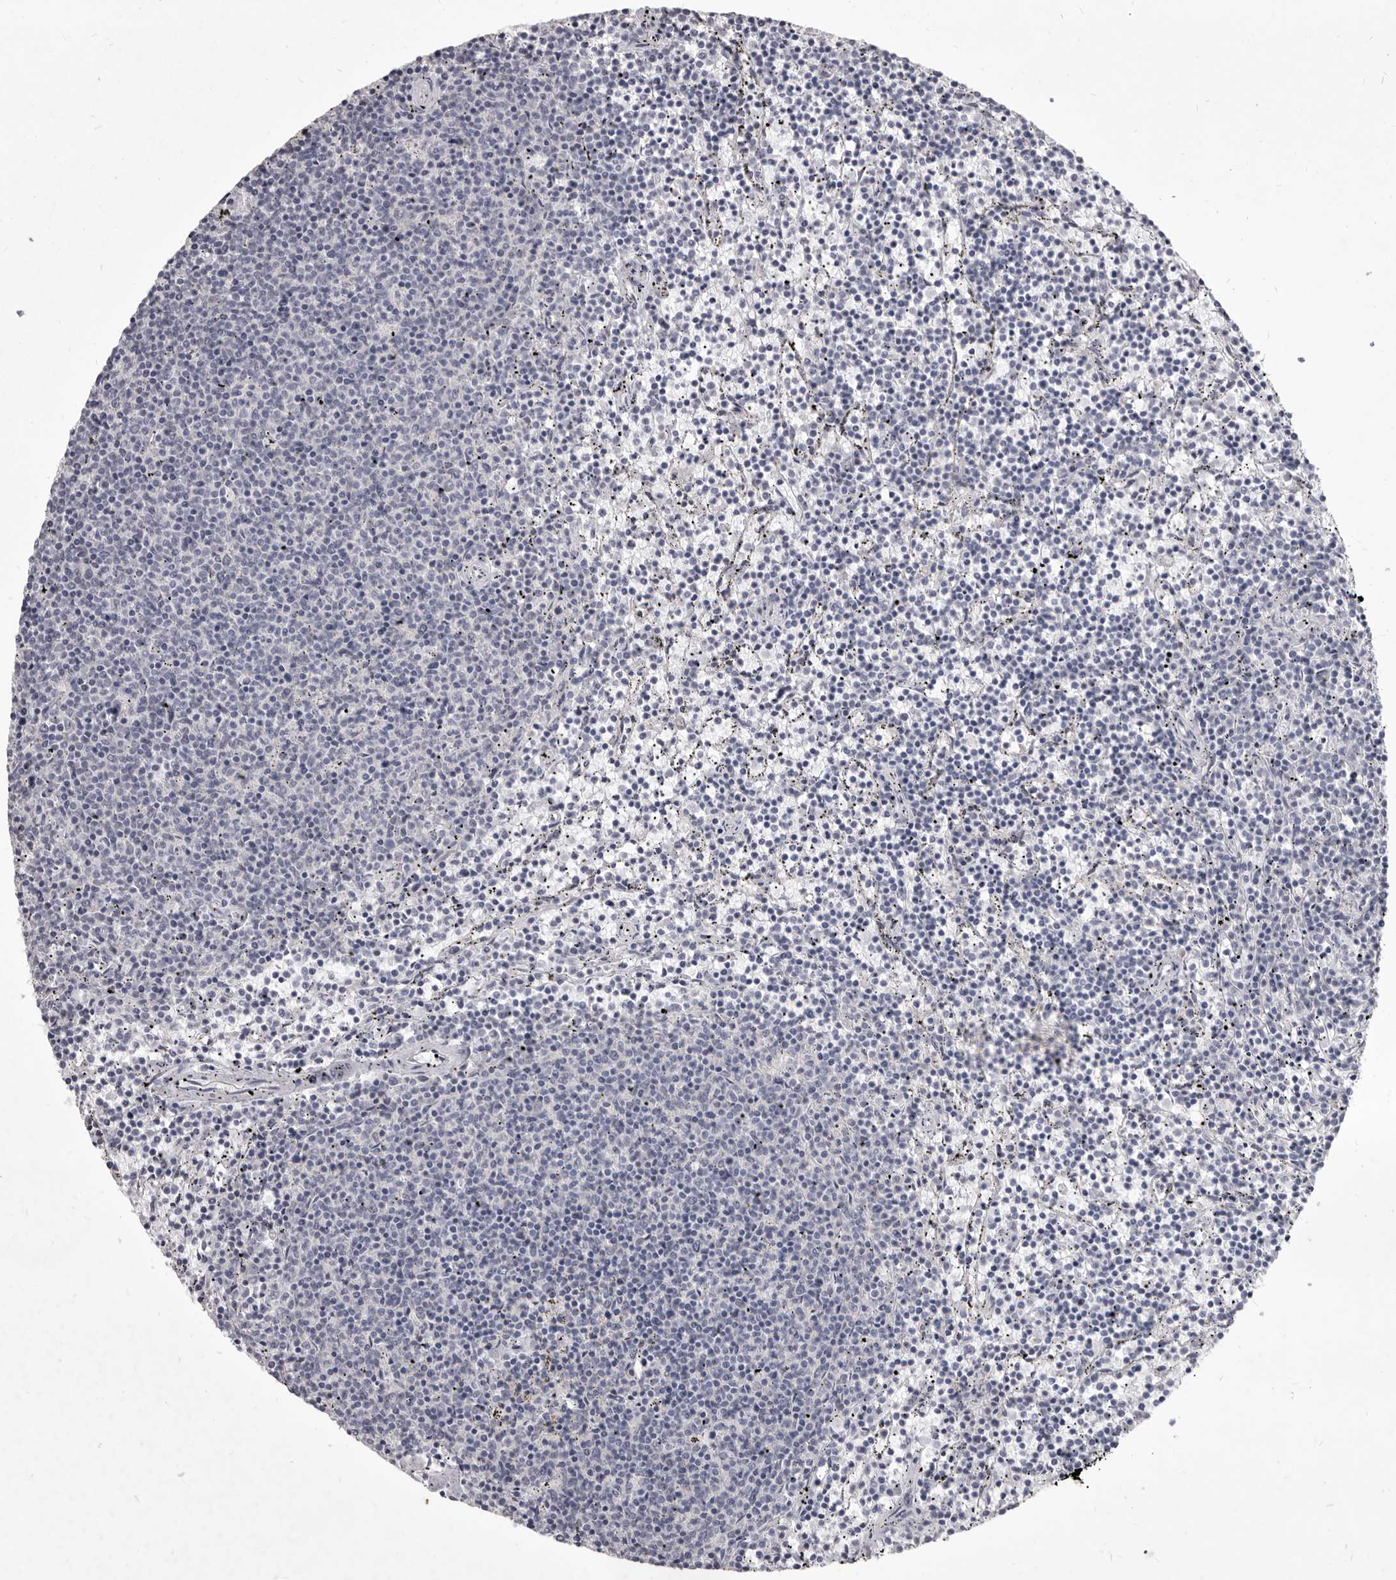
{"staining": {"intensity": "negative", "quantity": "none", "location": "none"}, "tissue": "lymphoma", "cell_type": "Tumor cells", "image_type": "cancer", "snomed": [{"axis": "morphology", "description": "Malignant lymphoma, non-Hodgkin's type, Low grade"}, {"axis": "topography", "description": "Spleen"}], "caption": "Image shows no protein expression in tumor cells of malignant lymphoma, non-Hodgkin's type (low-grade) tissue.", "gene": "GSK3B", "patient": {"sex": "female", "age": 50}}